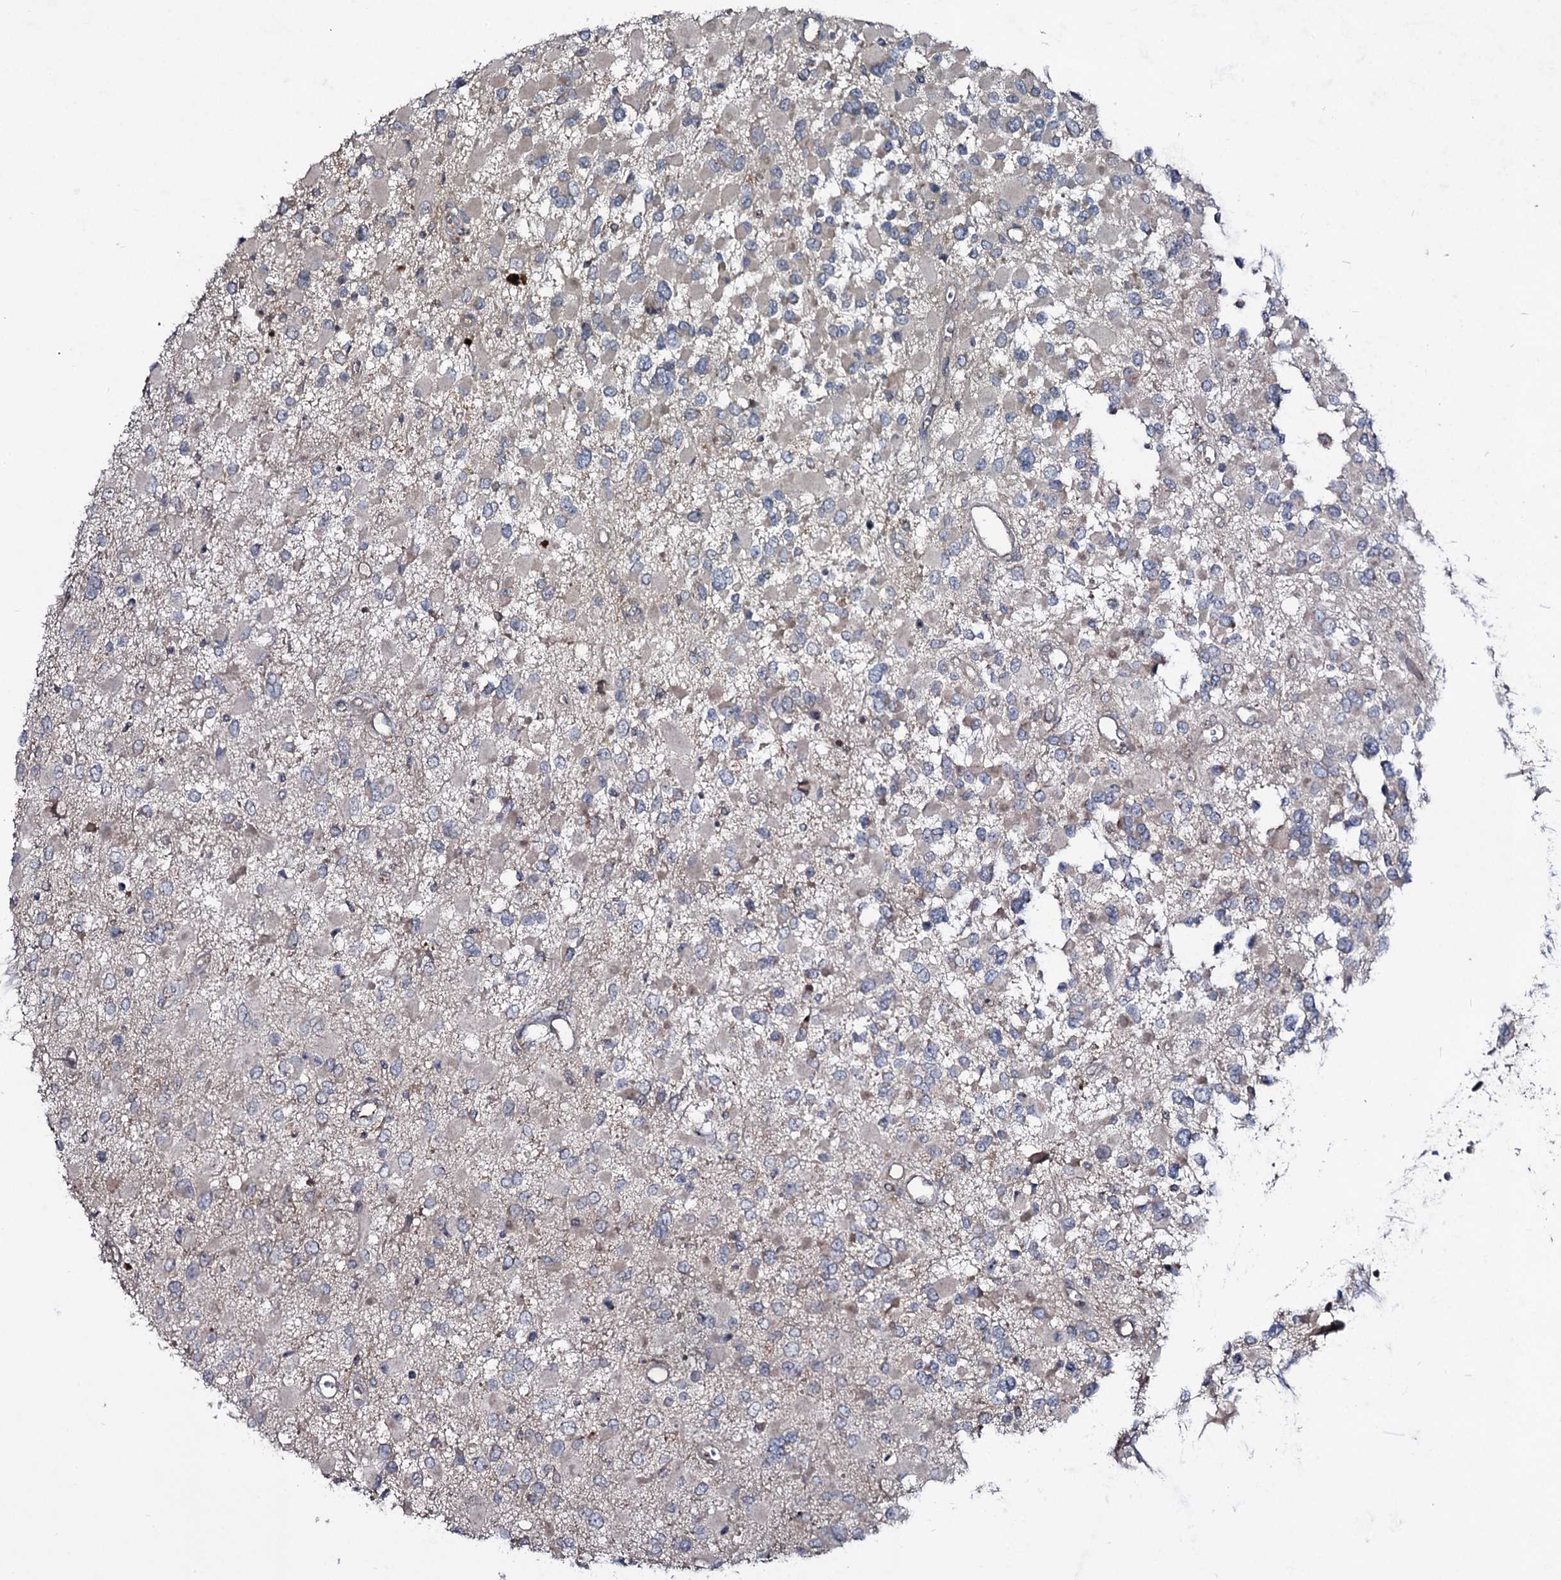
{"staining": {"intensity": "weak", "quantity": "<25%", "location": "cytoplasmic/membranous"}, "tissue": "glioma", "cell_type": "Tumor cells", "image_type": "cancer", "snomed": [{"axis": "morphology", "description": "Glioma, malignant, High grade"}, {"axis": "topography", "description": "Brain"}], "caption": "Immunohistochemistry (IHC) micrograph of neoplastic tissue: malignant high-grade glioma stained with DAB (3,3'-diaminobenzidine) exhibits no significant protein staining in tumor cells.", "gene": "SNAP23", "patient": {"sex": "male", "age": 53}}